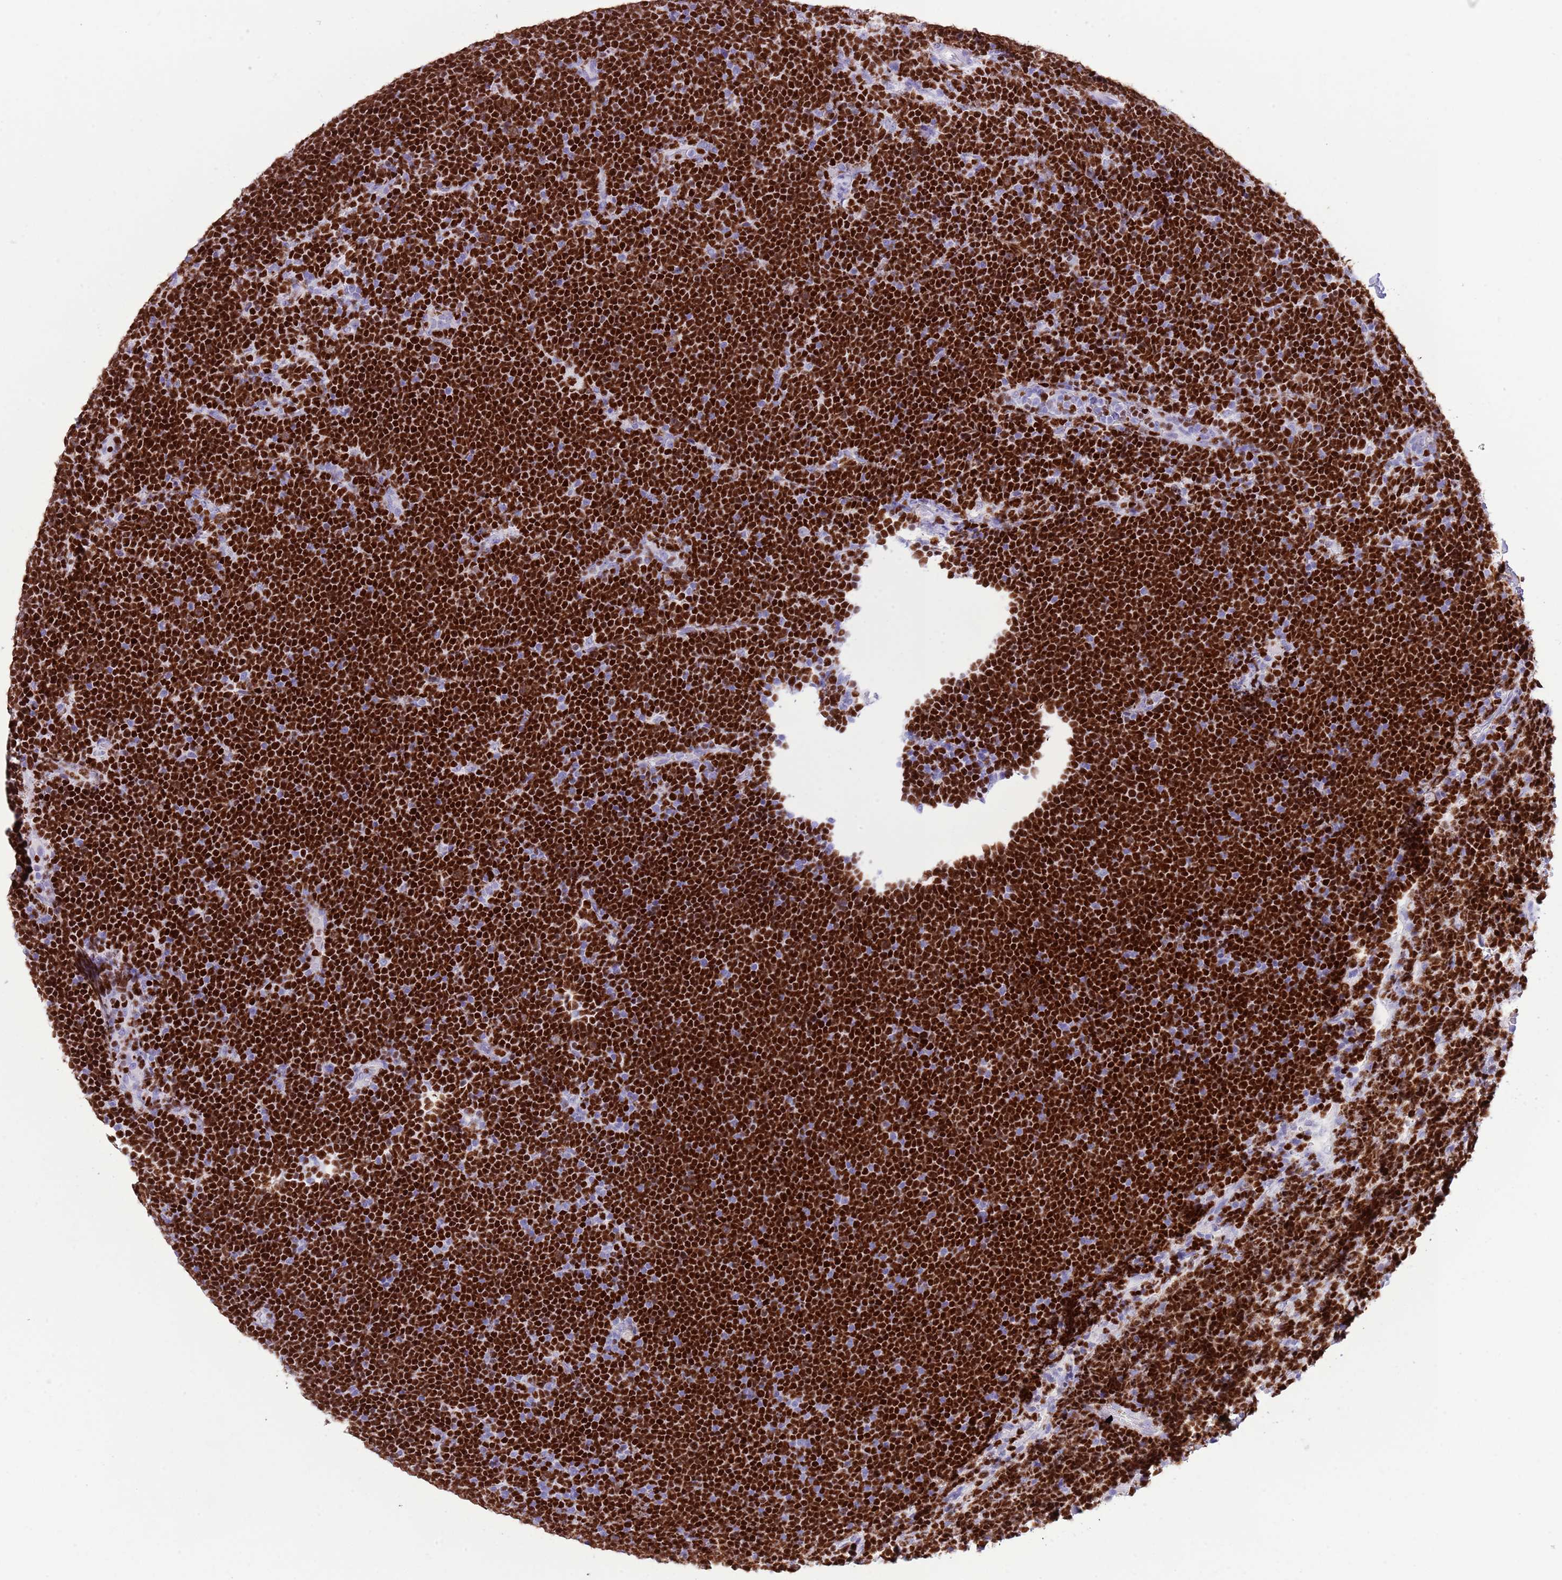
{"staining": {"intensity": "strong", "quantity": ">75%", "location": "nuclear"}, "tissue": "lymphoma", "cell_type": "Tumor cells", "image_type": "cancer", "snomed": [{"axis": "morphology", "description": "Malignant lymphoma, non-Hodgkin's type, High grade"}, {"axis": "topography", "description": "Lymph node"}], "caption": "Tumor cells reveal high levels of strong nuclear expression in about >75% of cells in human malignant lymphoma, non-Hodgkin's type (high-grade).", "gene": "BCL11B", "patient": {"sex": "male", "age": 13}}